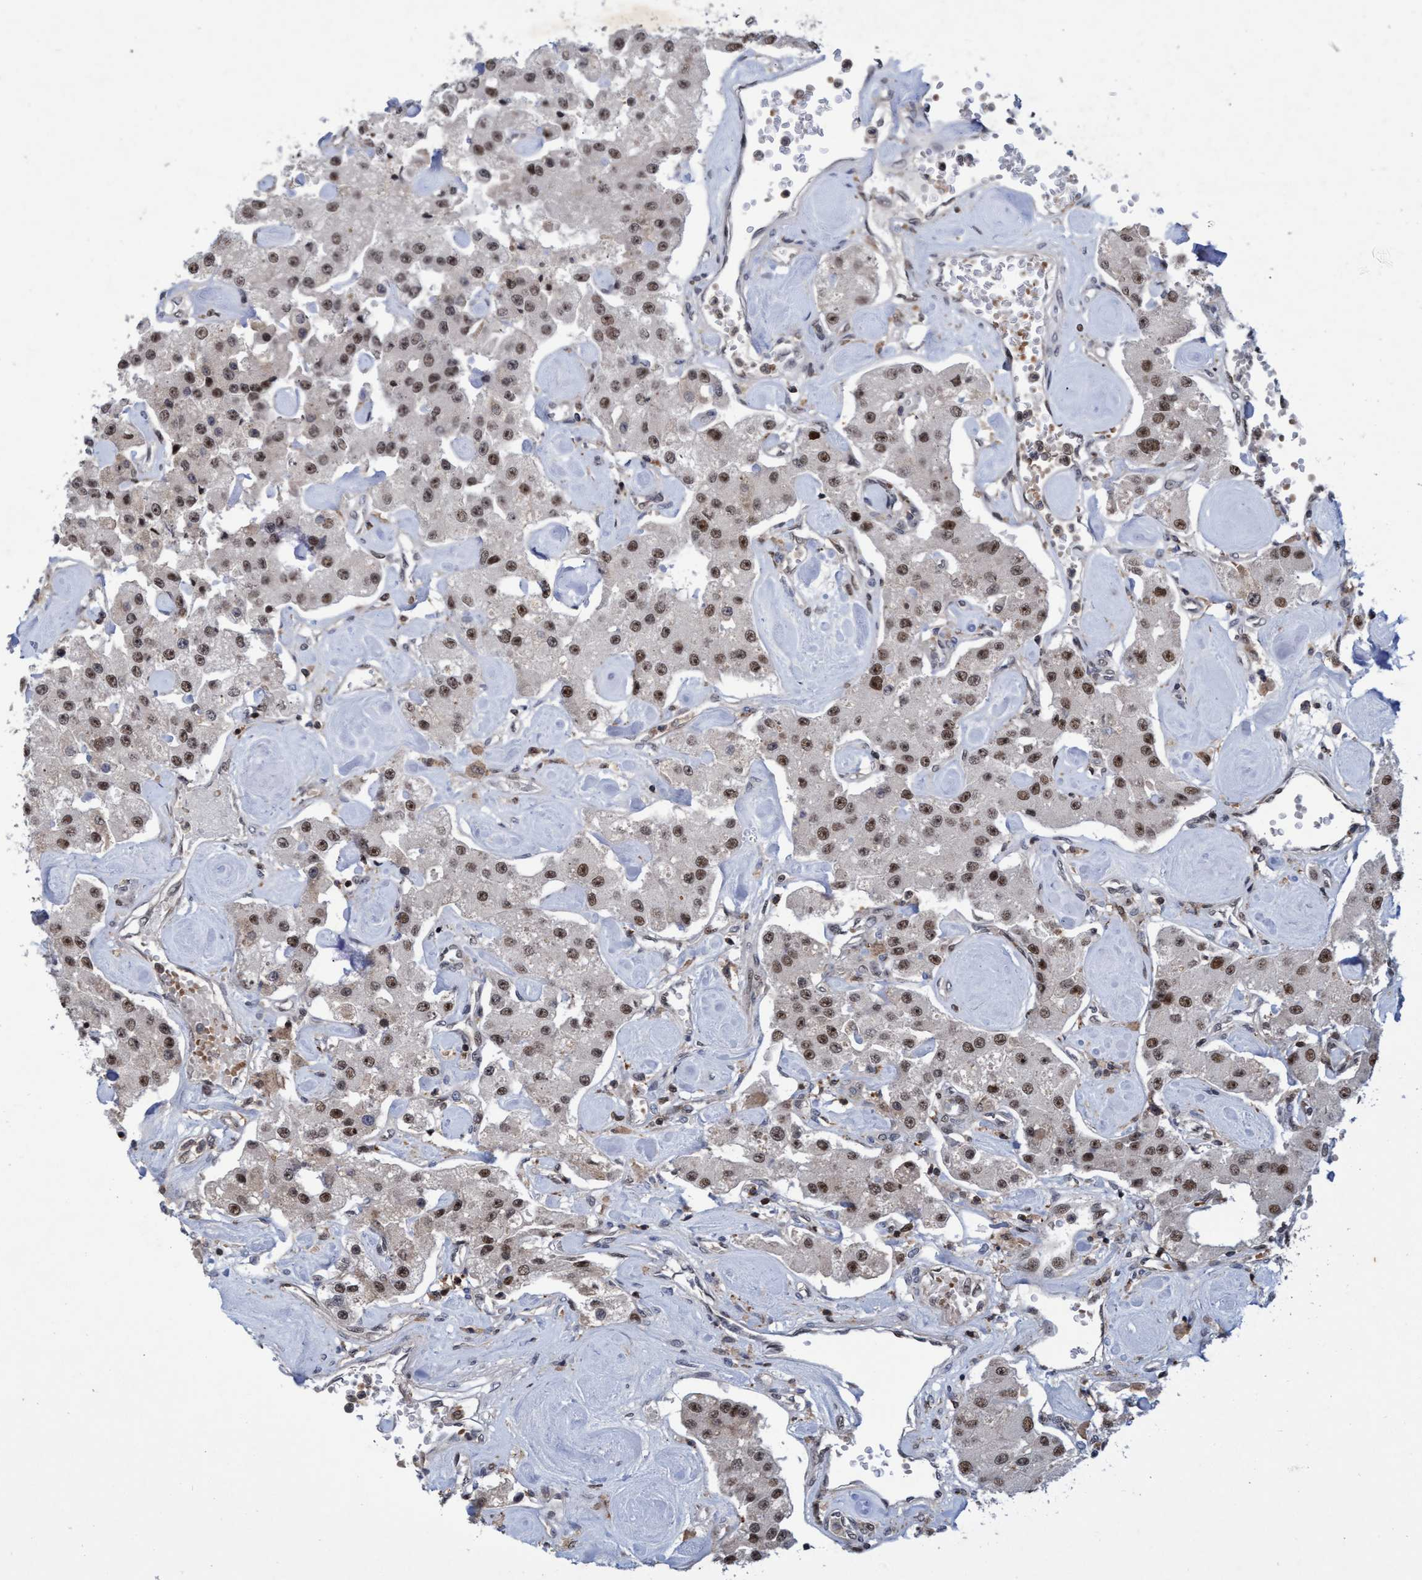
{"staining": {"intensity": "moderate", "quantity": ">75%", "location": "cytoplasmic/membranous,nuclear"}, "tissue": "carcinoid", "cell_type": "Tumor cells", "image_type": "cancer", "snomed": [{"axis": "morphology", "description": "Carcinoid, malignant, NOS"}, {"axis": "topography", "description": "Pancreas"}], "caption": "The immunohistochemical stain highlights moderate cytoplasmic/membranous and nuclear staining in tumor cells of carcinoid tissue.", "gene": "GTF2F1", "patient": {"sex": "male", "age": 41}}